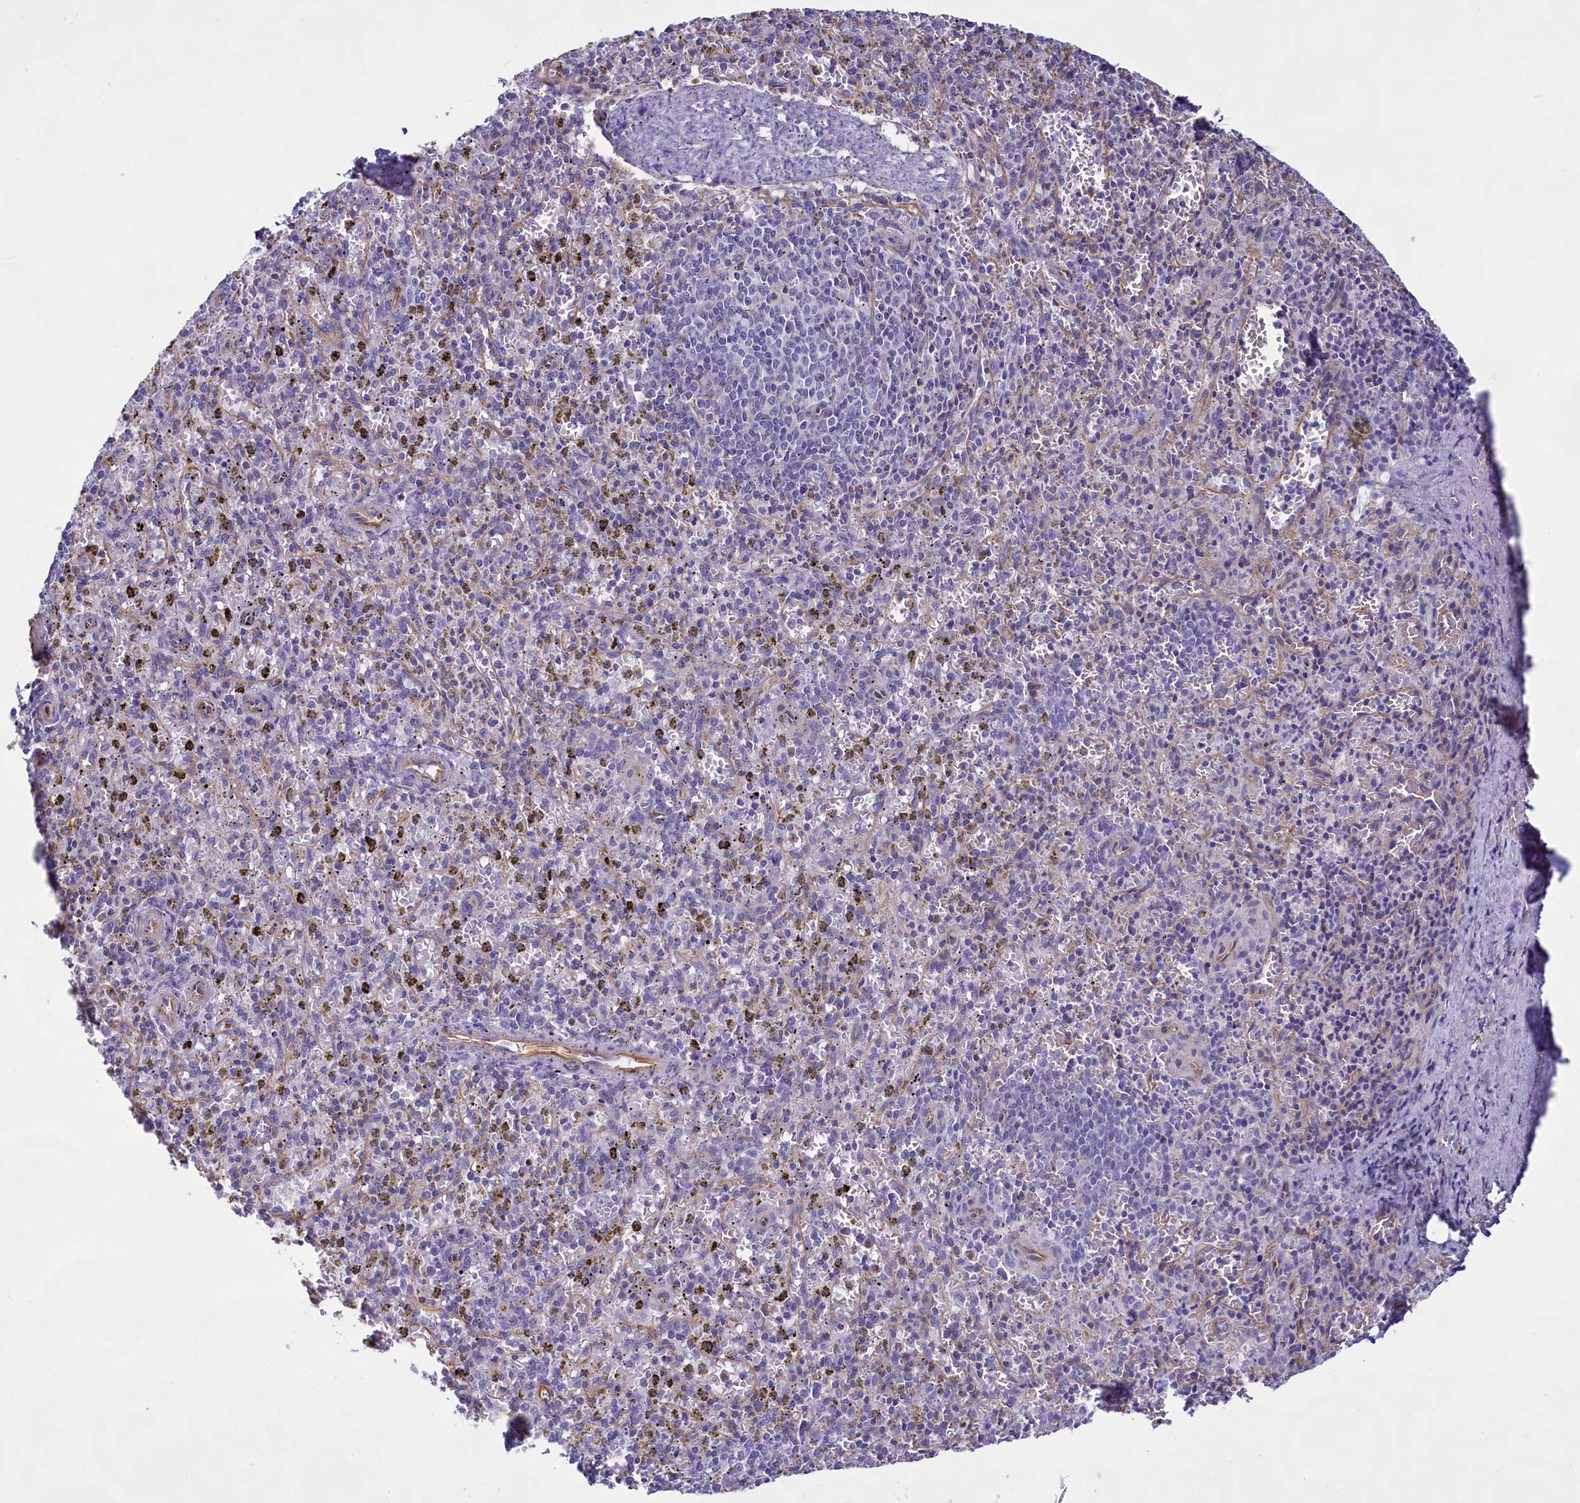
{"staining": {"intensity": "negative", "quantity": "none", "location": "none"}, "tissue": "spleen", "cell_type": "Cells in red pulp", "image_type": "normal", "snomed": [{"axis": "morphology", "description": "Normal tissue, NOS"}, {"axis": "topography", "description": "Spleen"}], "caption": "IHC photomicrograph of benign spleen: human spleen stained with DAB reveals no significant protein expression in cells in red pulp. (Brightfield microscopy of DAB (3,3'-diaminobenzidine) IHC at high magnification).", "gene": "CD99", "patient": {"sex": "male", "age": 72}}